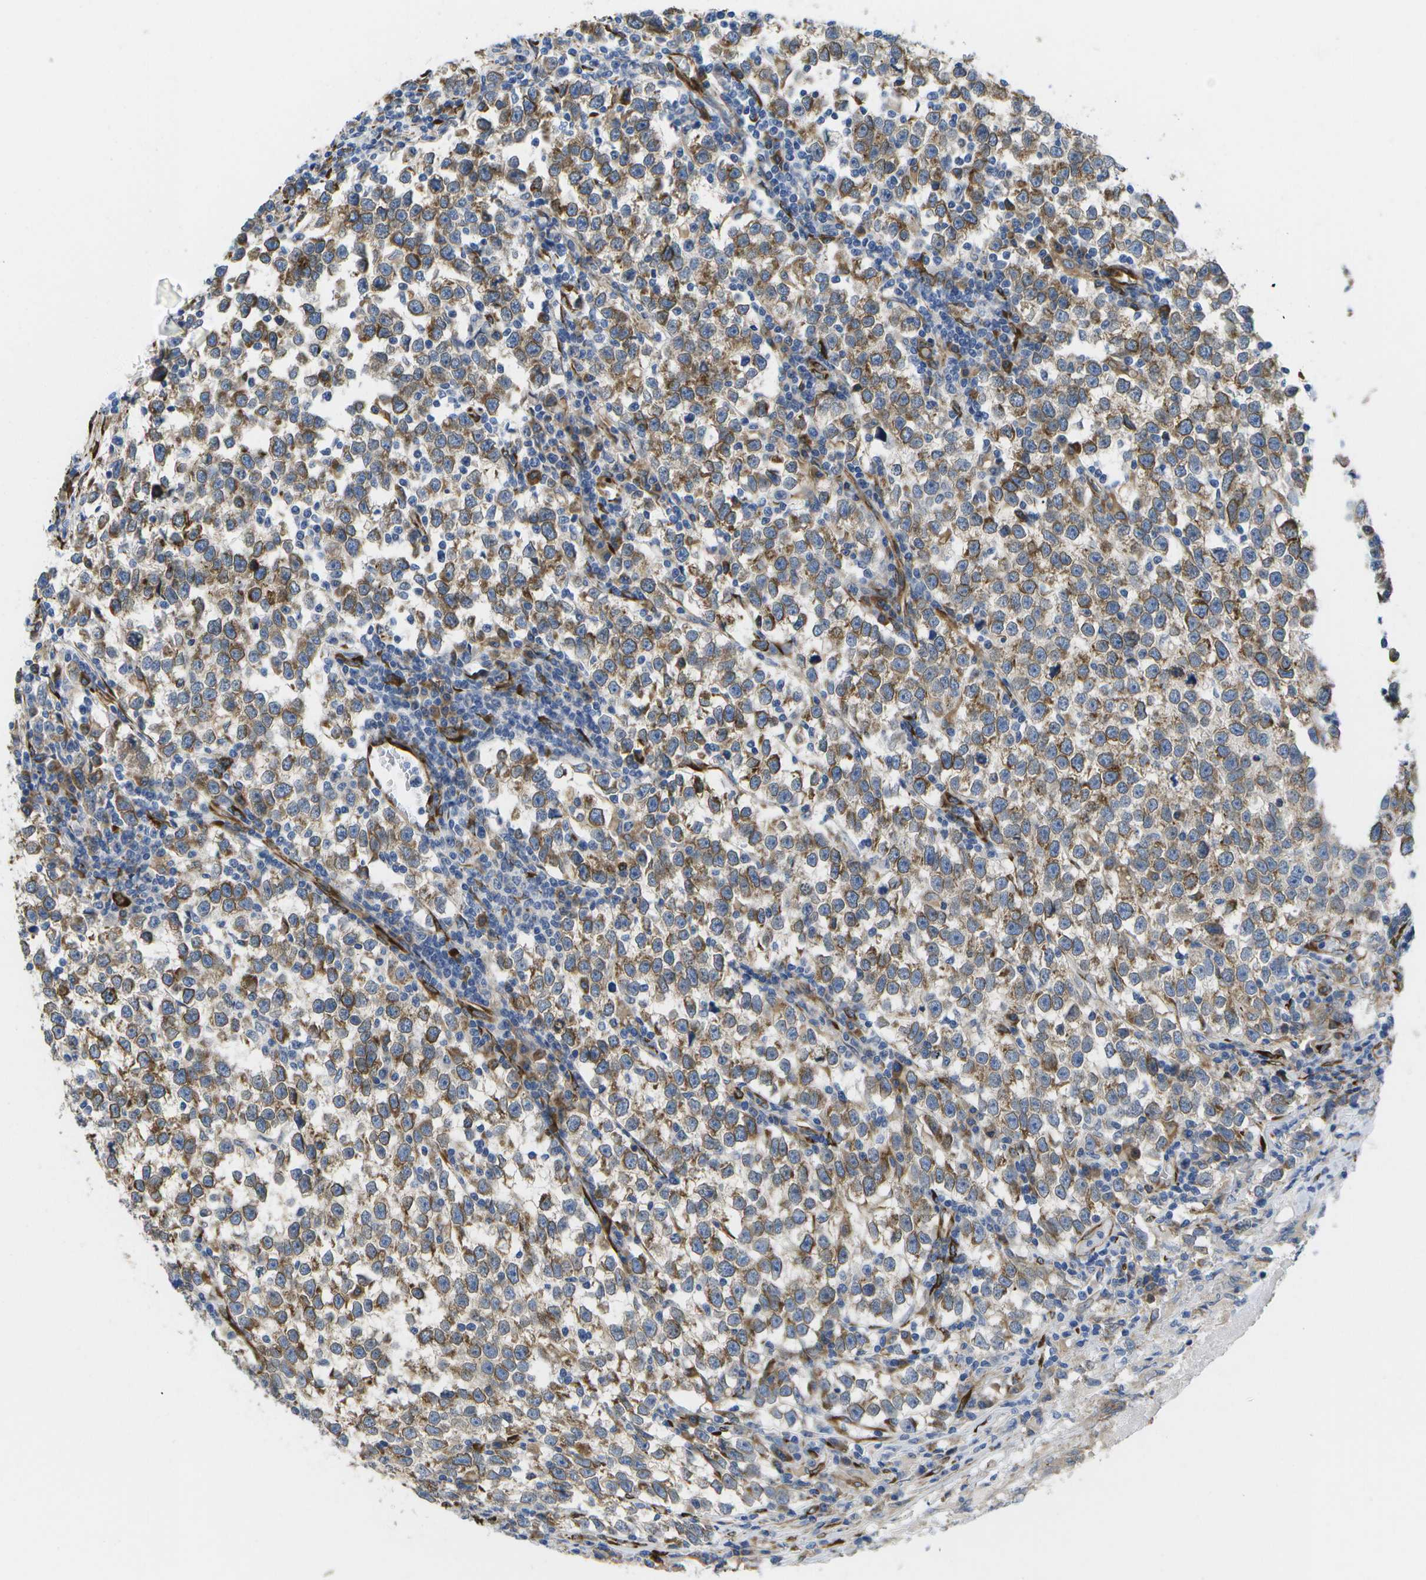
{"staining": {"intensity": "moderate", "quantity": ">75%", "location": "cytoplasmic/membranous"}, "tissue": "testis cancer", "cell_type": "Tumor cells", "image_type": "cancer", "snomed": [{"axis": "morphology", "description": "Normal tissue, NOS"}, {"axis": "morphology", "description": "Seminoma, NOS"}, {"axis": "topography", "description": "Testis"}], "caption": "The image shows staining of testis cancer, revealing moderate cytoplasmic/membranous protein positivity (brown color) within tumor cells. Immunohistochemistry (ihc) stains the protein in brown and the nuclei are stained blue.", "gene": "ZDHHC17", "patient": {"sex": "male", "age": 43}}